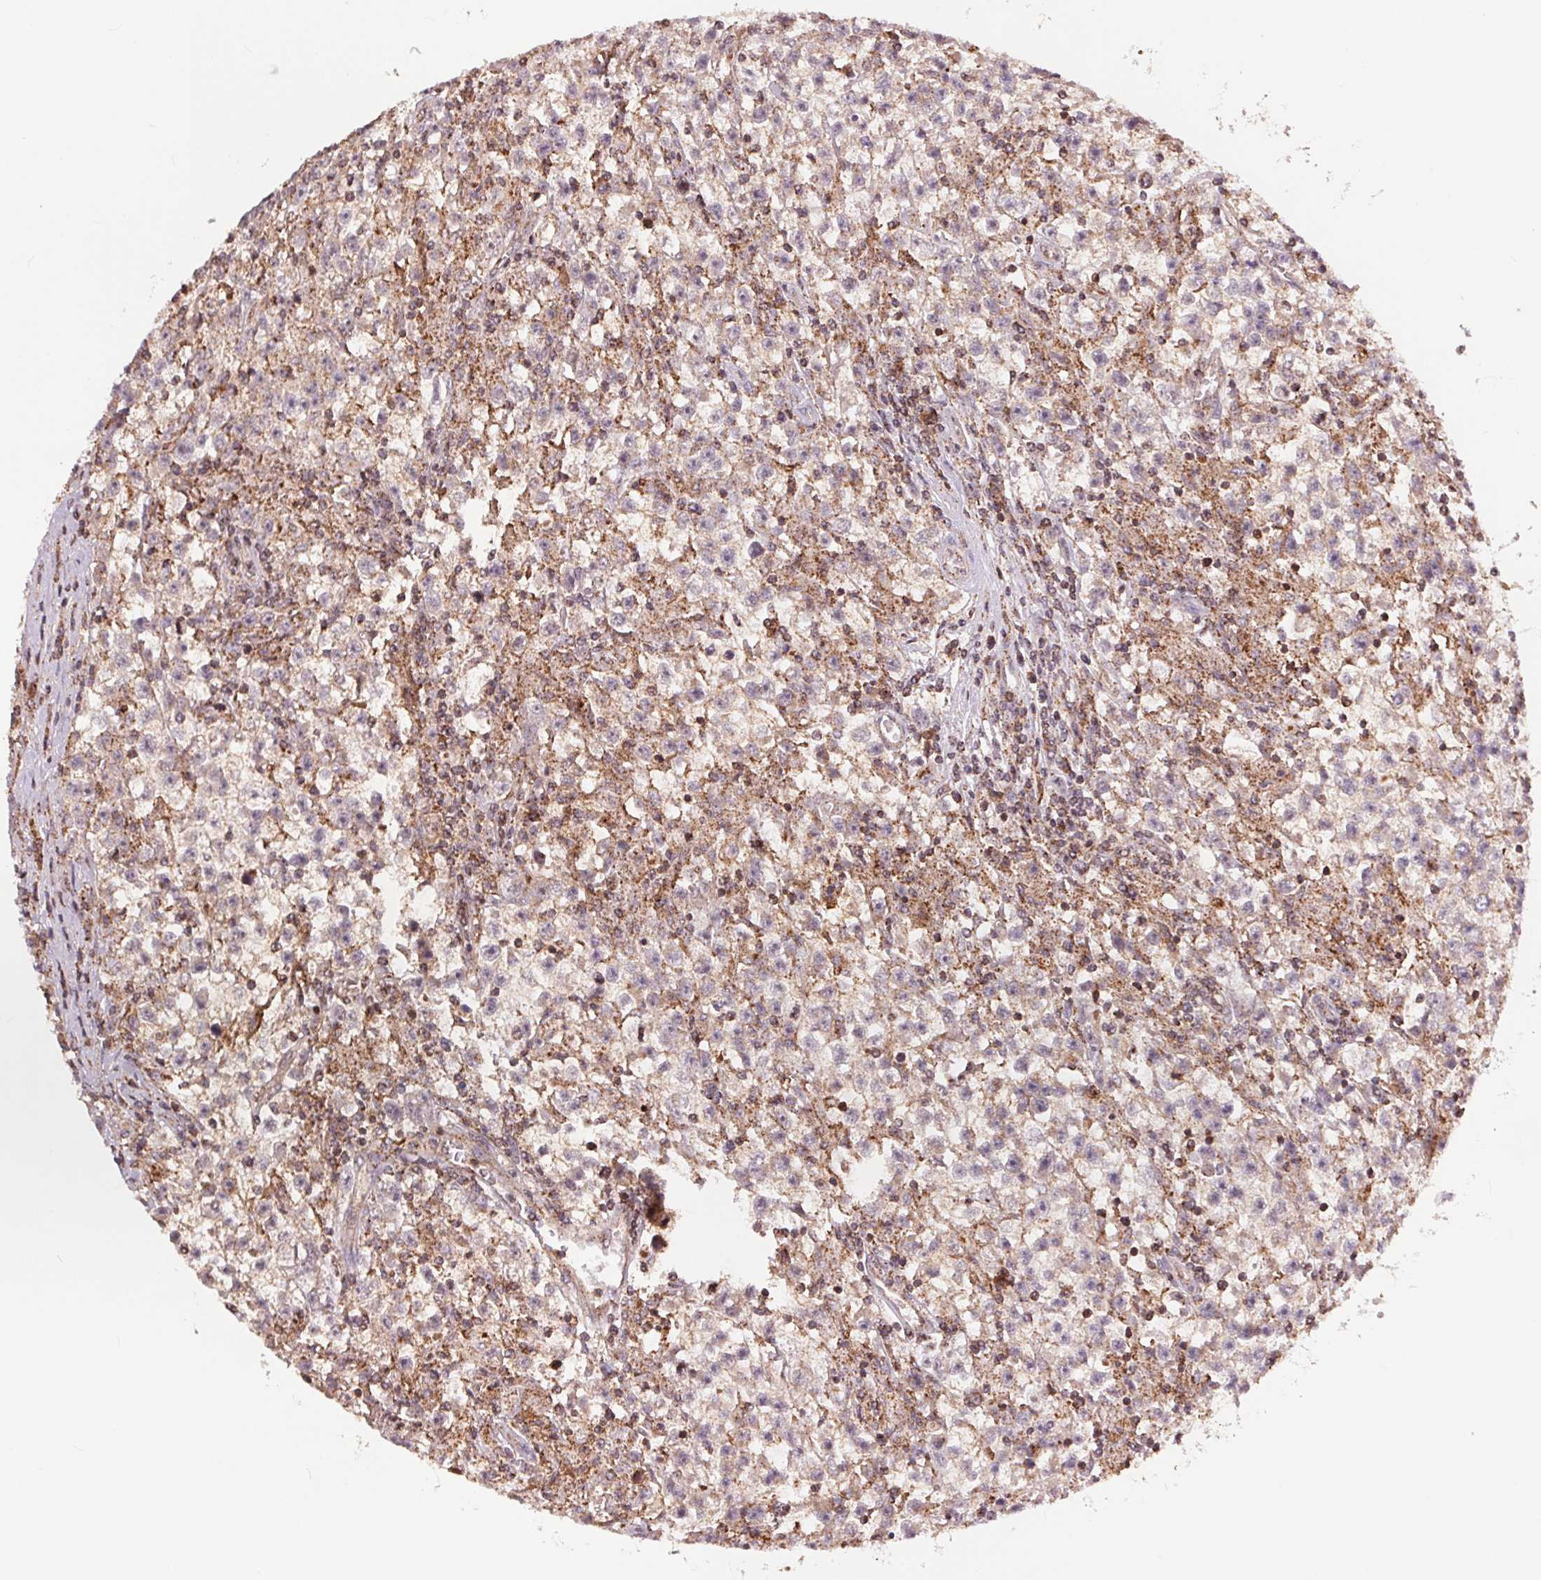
{"staining": {"intensity": "weak", "quantity": "25%-75%", "location": "cytoplasmic/membranous"}, "tissue": "testis cancer", "cell_type": "Tumor cells", "image_type": "cancer", "snomed": [{"axis": "morphology", "description": "Seminoma, NOS"}, {"axis": "topography", "description": "Testis"}], "caption": "Brown immunohistochemical staining in human seminoma (testis) demonstrates weak cytoplasmic/membranous expression in about 25%-75% of tumor cells. (DAB (3,3'-diaminobenzidine) IHC with brightfield microscopy, high magnification).", "gene": "CHMP4B", "patient": {"sex": "male", "age": 31}}